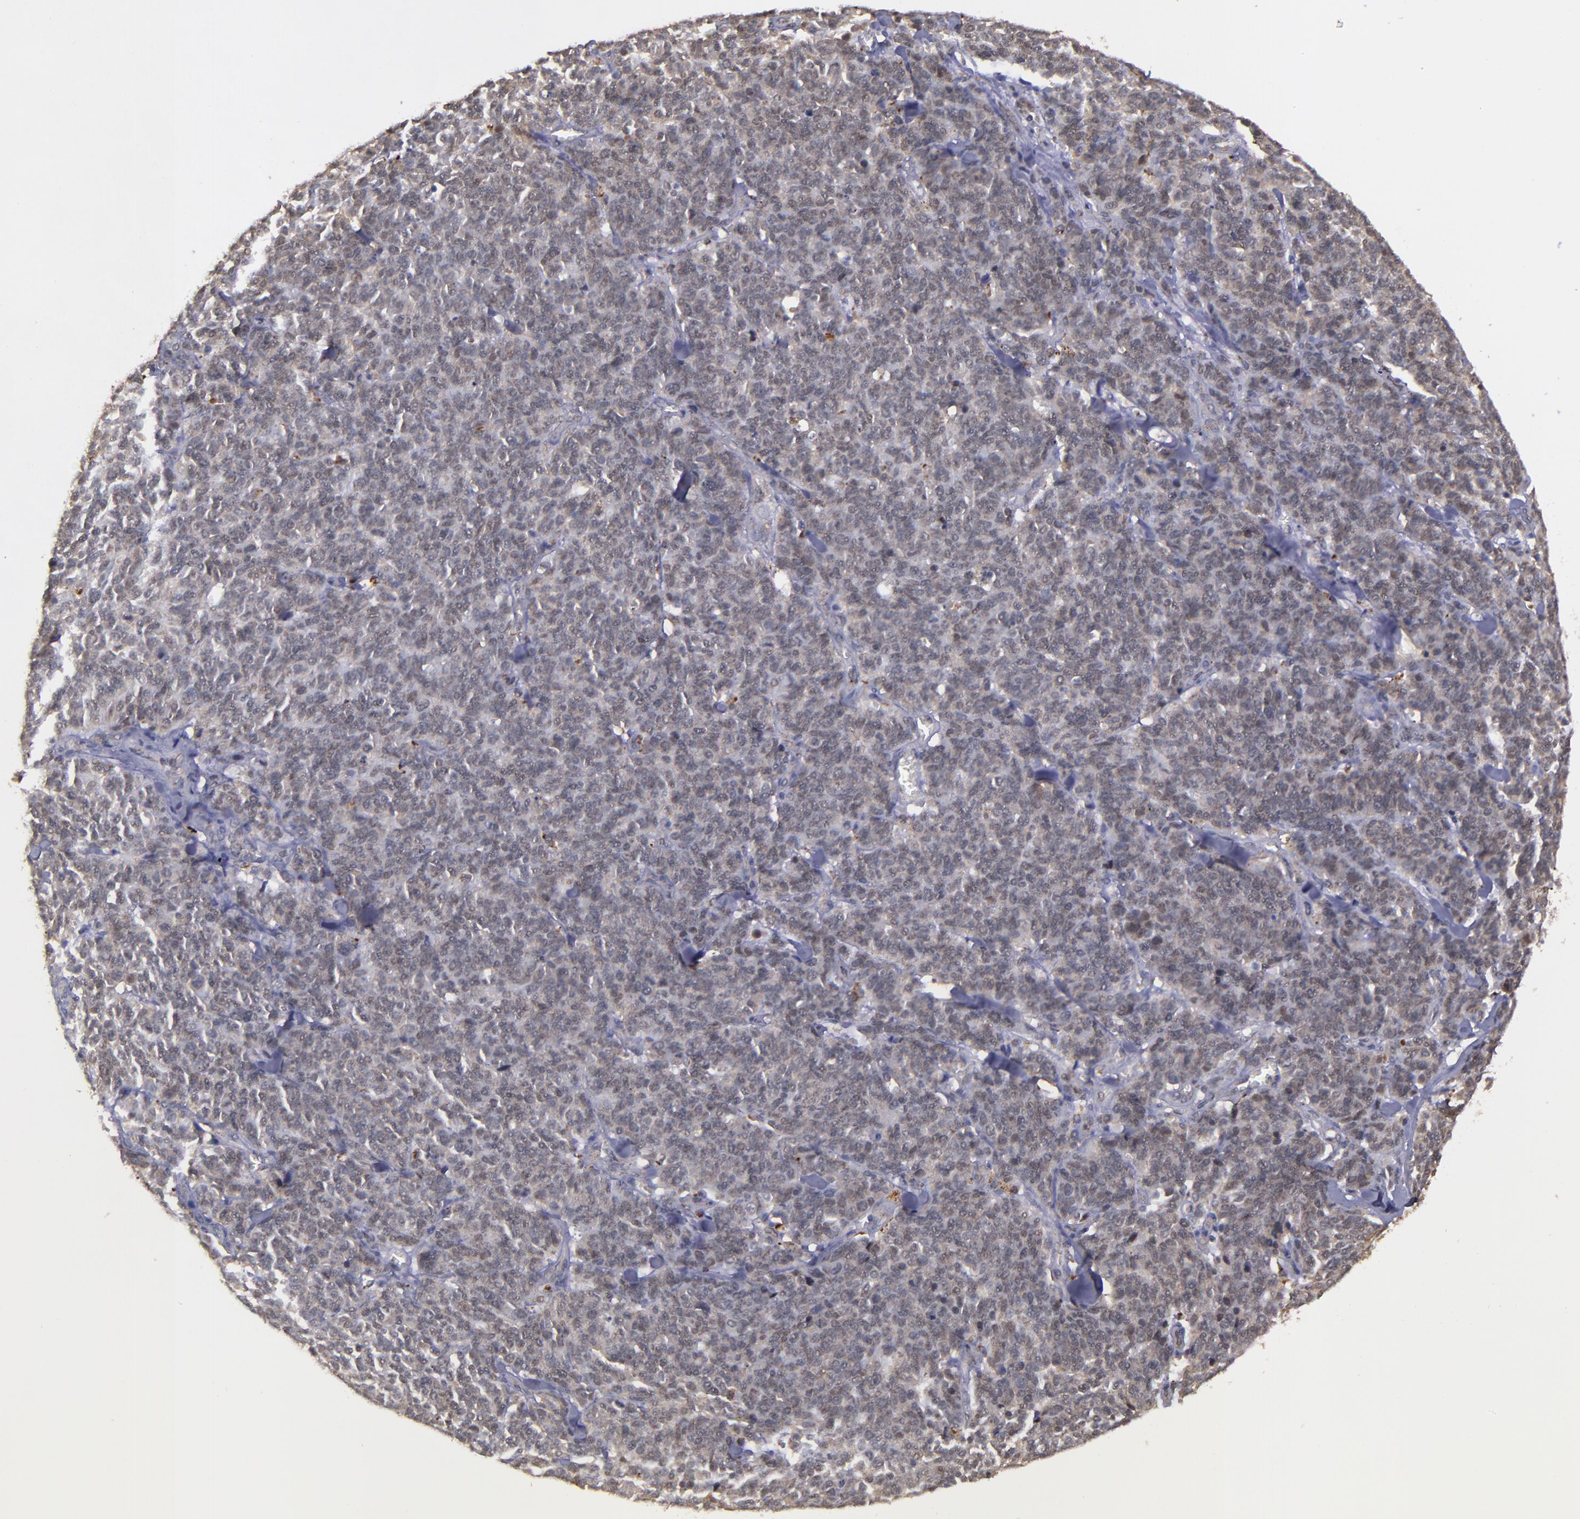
{"staining": {"intensity": "weak", "quantity": ">75%", "location": "cytoplasmic/membranous,nuclear"}, "tissue": "lung cancer", "cell_type": "Tumor cells", "image_type": "cancer", "snomed": [{"axis": "morphology", "description": "Neoplasm, malignant, NOS"}, {"axis": "topography", "description": "Lung"}], "caption": "Protein staining exhibits weak cytoplasmic/membranous and nuclear expression in approximately >75% of tumor cells in lung cancer (neoplasm (malignant)). Using DAB (3,3'-diaminobenzidine) (brown) and hematoxylin (blue) stains, captured at high magnification using brightfield microscopy.", "gene": "SIPA1L1", "patient": {"sex": "female", "age": 58}}